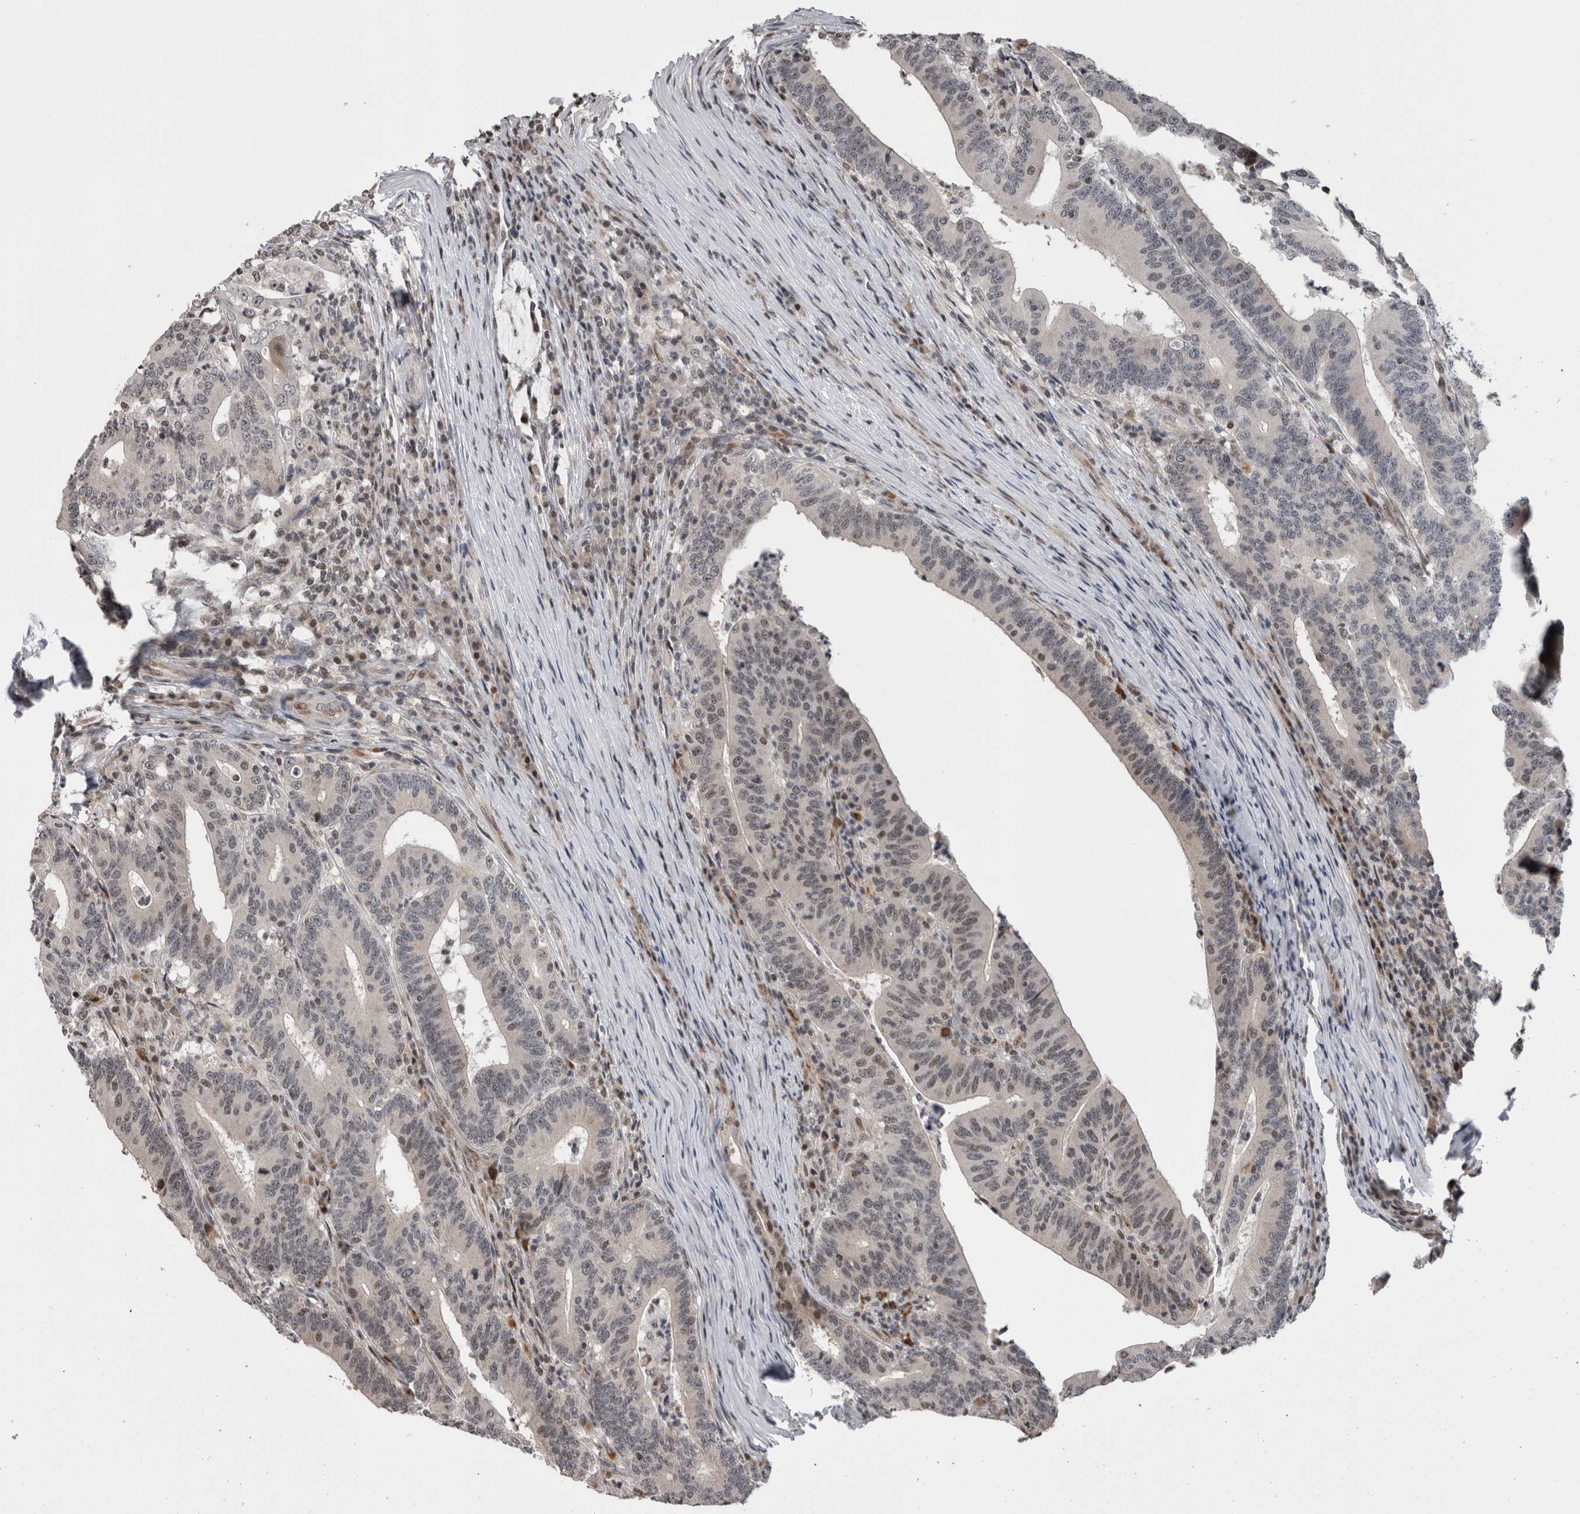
{"staining": {"intensity": "weak", "quantity": "<25%", "location": "nuclear"}, "tissue": "colorectal cancer", "cell_type": "Tumor cells", "image_type": "cancer", "snomed": [{"axis": "morphology", "description": "Adenocarcinoma, NOS"}, {"axis": "topography", "description": "Colon"}], "caption": "Immunohistochemistry of adenocarcinoma (colorectal) reveals no positivity in tumor cells.", "gene": "ZBTB11", "patient": {"sex": "female", "age": 66}}